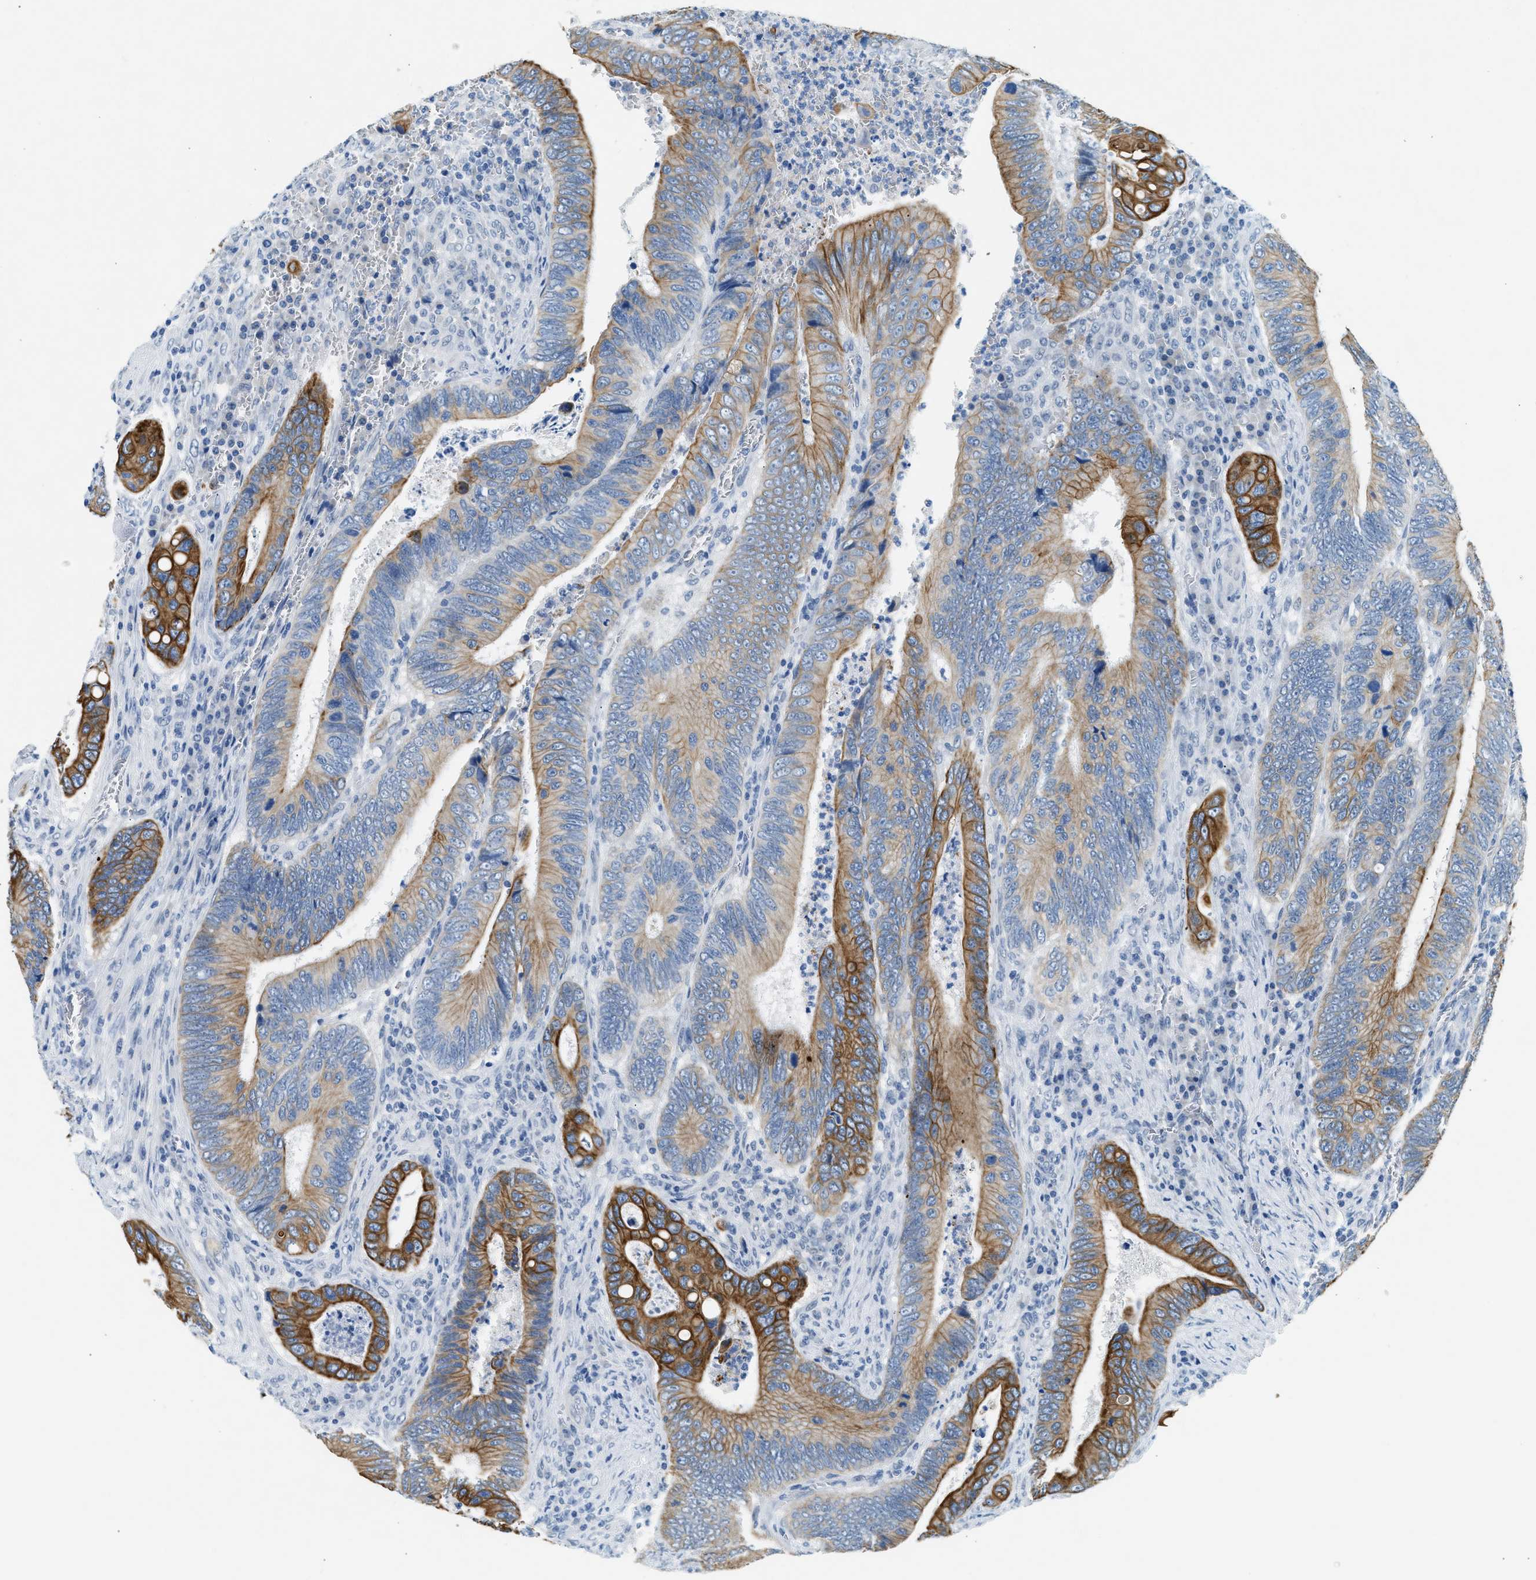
{"staining": {"intensity": "strong", "quantity": "25%-75%", "location": "cytoplasmic/membranous"}, "tissue": "colorectal cancer", "cell_type": "Tumor cells", "image_type": "cancer", "snomed": [{"axis": "morphology", "description": "Inflammation, NOS"}, {"axis": "morphology", "description": "Adenocarcinoma, NOS"}, {"axis": "topography", "description": "Colon"}], "caption": "Tumor cells demonstrate high levels of strong cytoplasmic/membranous positivity in approximately 25%-75% of cells in human colorectal adenocarcinoma.", "gene": "CFAP20", "patient": {"sex": "male", "age": 72}}